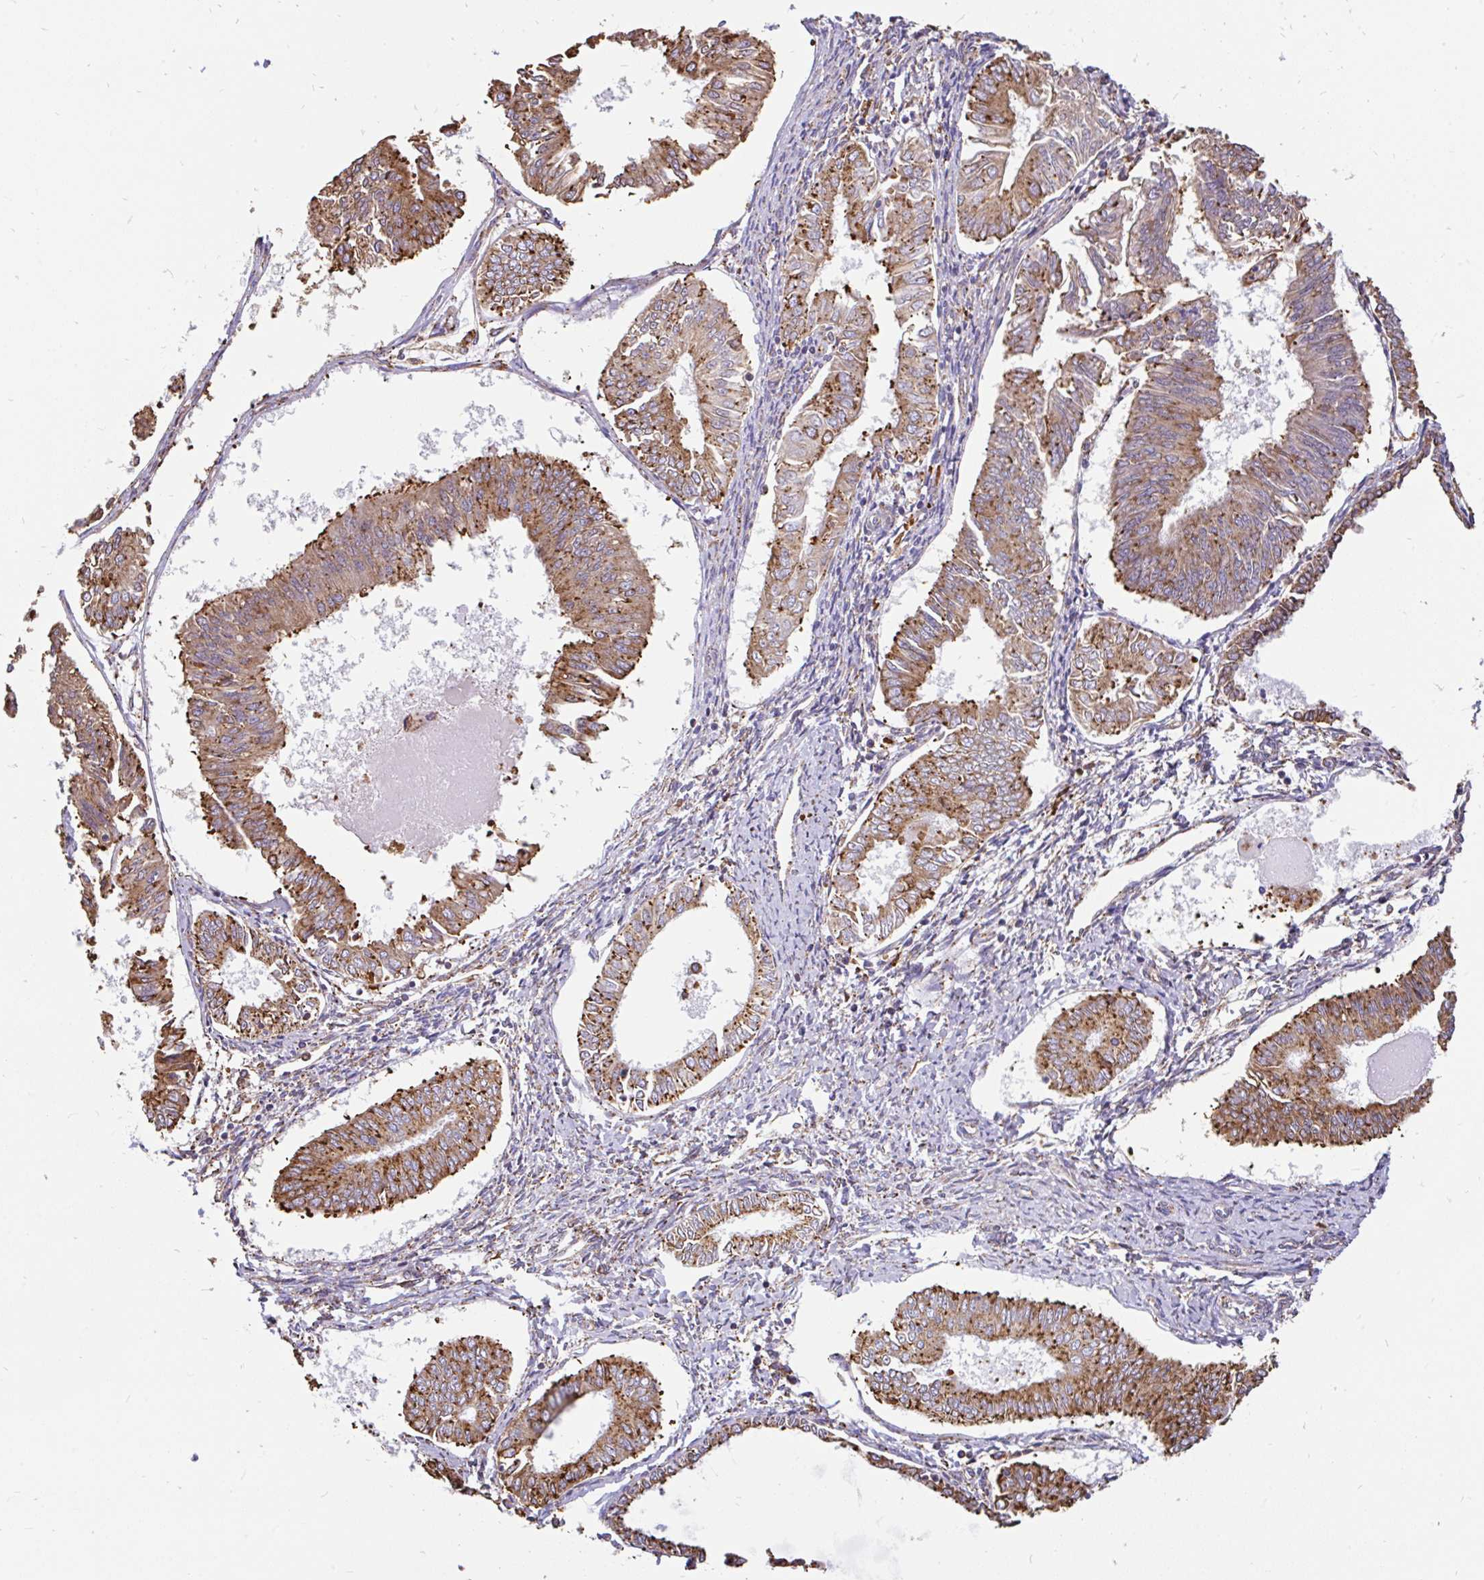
{"staining": {"intensity": "strong", "quantity": ">75%", "location": "cytoplasmic/membranous"}, "tissue": "endometrial cancer", "cell_type": "Tumor cells", "image_type": "cancer", "snomed": [{"axis": "morphology", "description": "Adenocarcinoma, NOS"}, {"axis": "topography", "description": "Endometrium"}], "caption": "Immunohistochemistry histopathology image of neoplastic tissue: human endometrial adenocarcinoma stained using IHC shows high levels of strong protein expression localized specifically in the cytoplasmic/membranous of tumor cells, appearing as a cytoplasmic/membranous brown color.", "gene": "EML5", "patient": {"sex": "female", "age": 58}}